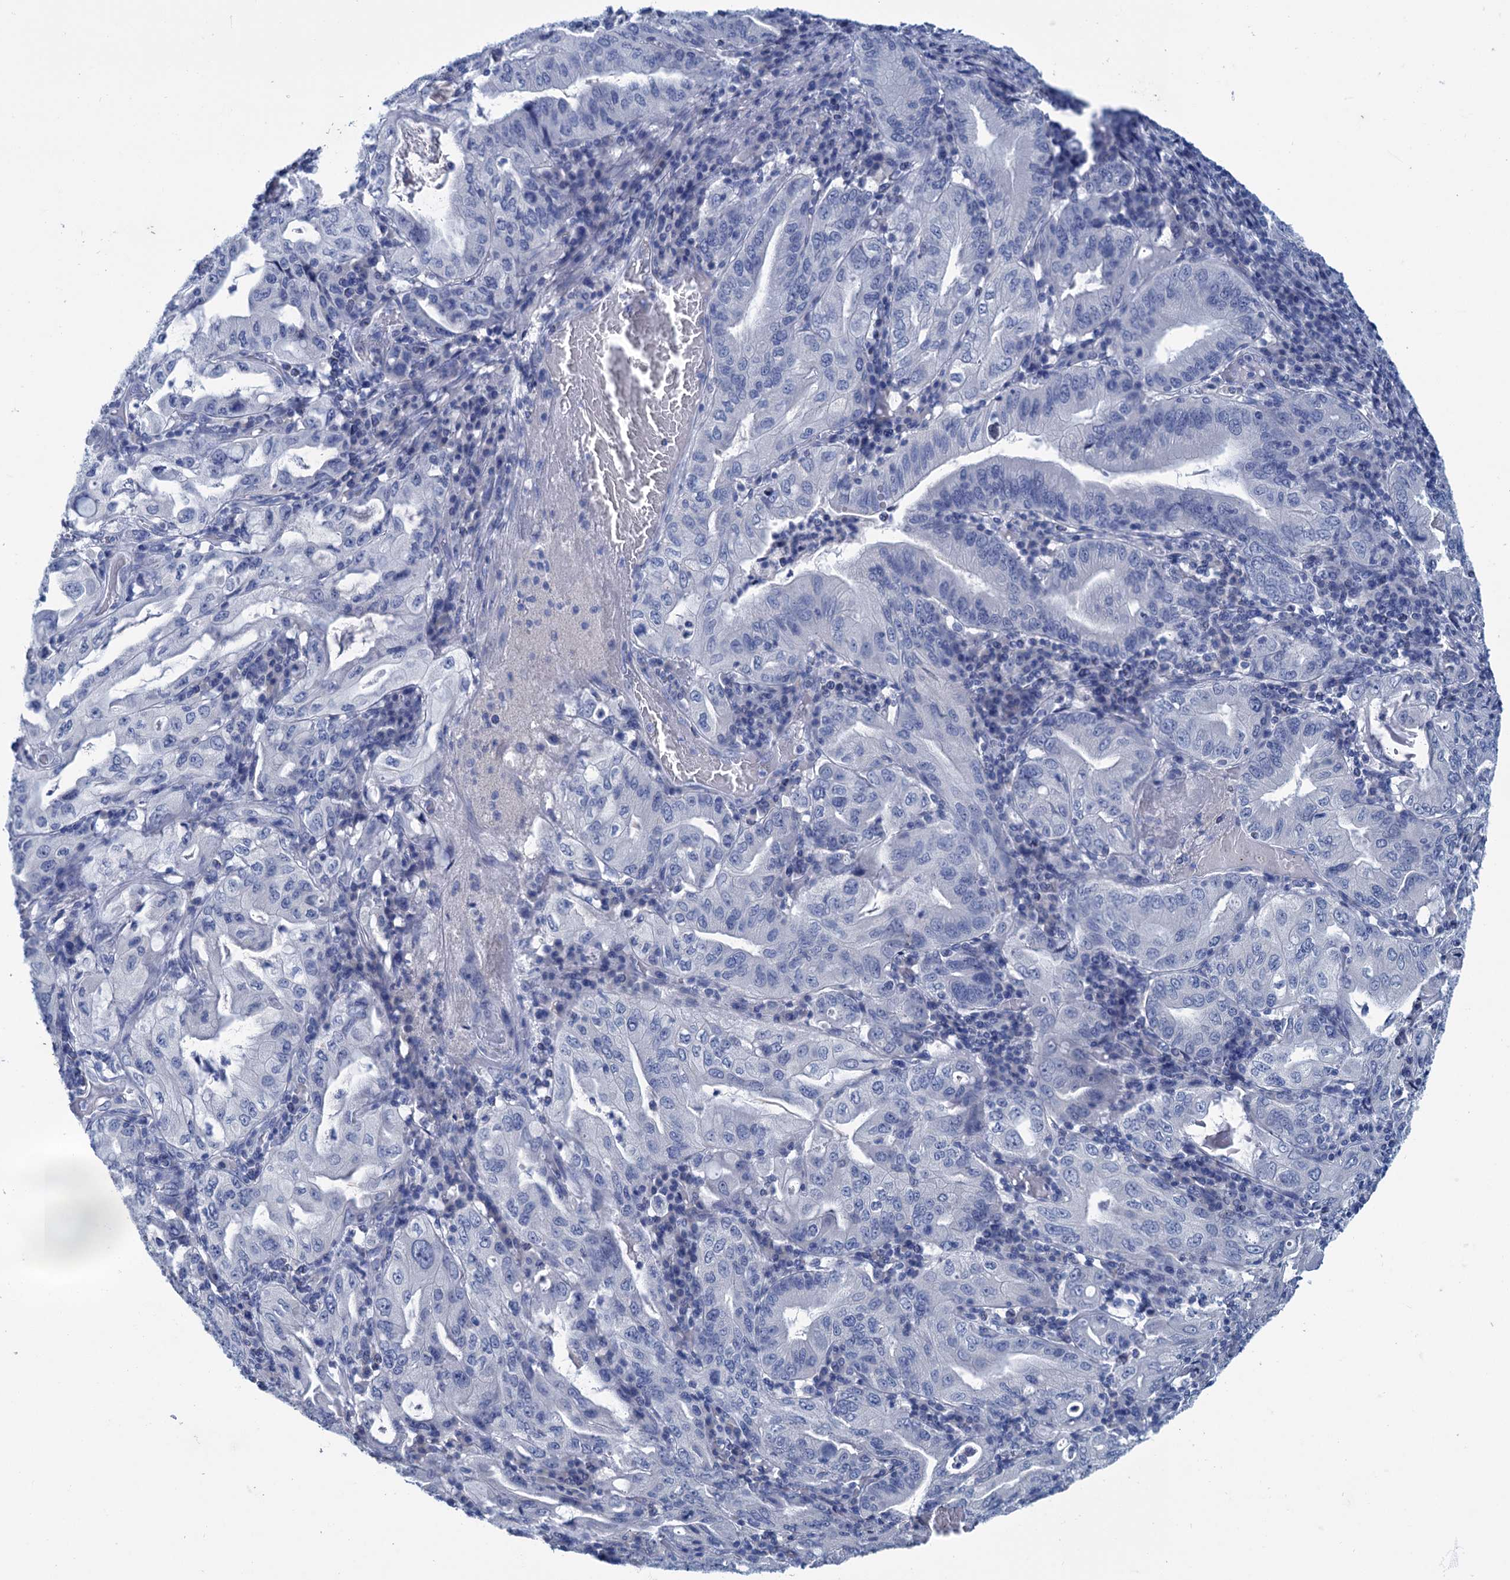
{"staining": {"intensity": "negative", "quantity": "none", "location": "none"}, "tissue": "stomach cancer", "cell_type": "Tumor cells", "image_type": "cancer", "snomed": [{"axis": "morphology", "description": "Normal tissue, NOS"}, {"axis": "morphology", "description": "Adenocarcinoma, NOS"}, {"axis": "topography", "description": "Esophagus"}, {"axis": "topography", "description": "Stomach, upper"}, {"axis": "topography", "description": "Peripheral nerve tissue"}], "caption": "There is no significant expression in tumor cells of stomach cancer (adenocarcinoma). (Stains: DAB (3,3'-diaminobenzidine) IHC with hematoxylin counter stain, Microscopy: brightfield microscopy at high magnification).", "gene": "MYOZ3", "patient": {"sex": "male", "age": 62}}